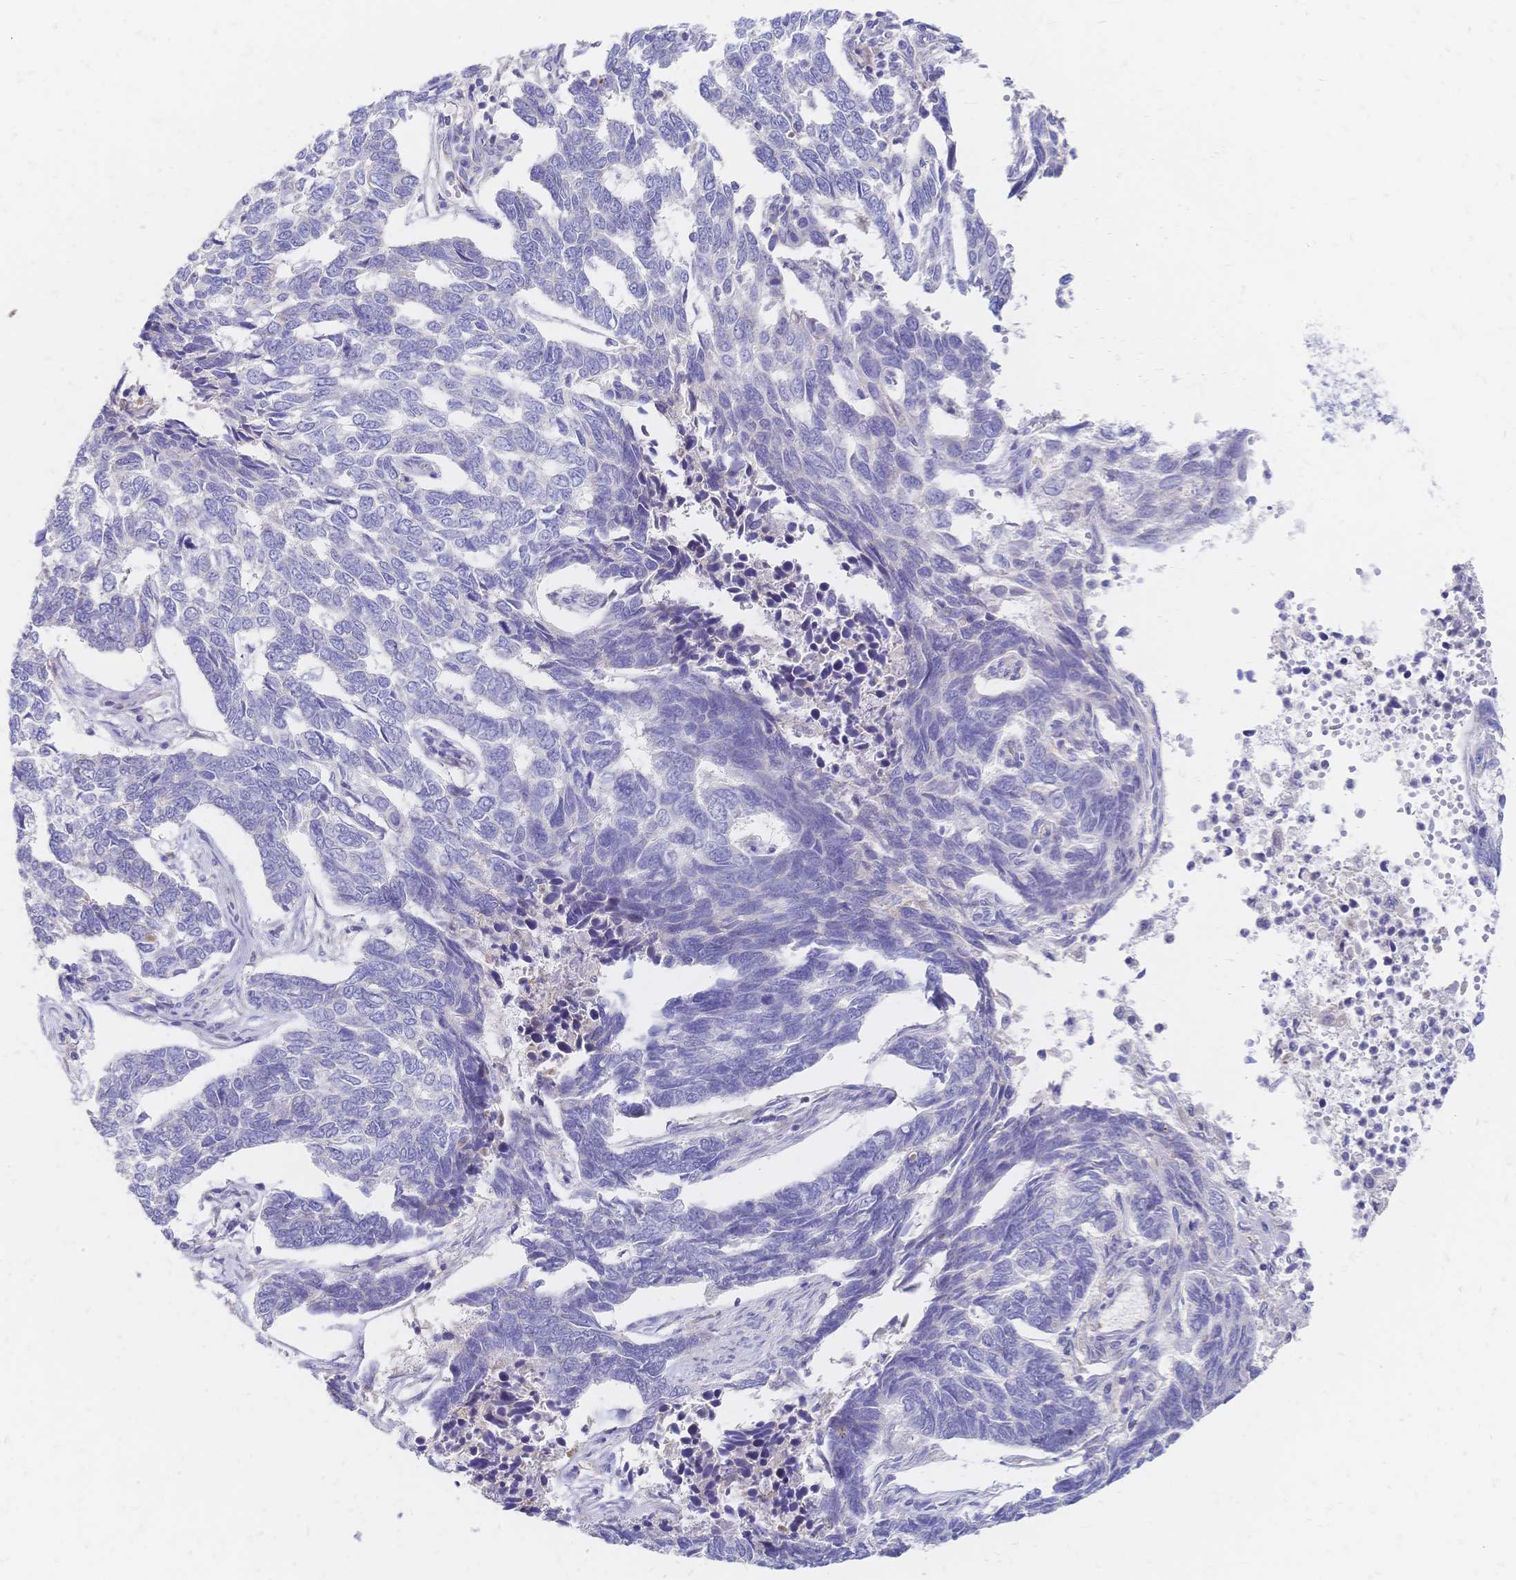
{"staining": {"intensity": "negative", "quantity": "none", "location": "none"}, "tissue": "skin cancer", "cell_type": "Tumor cells", "image_type": "cancer", "snomed": [{"axis": "morphology", "description": "Basal cell carcinoma"}, {"axis": "topography", "description": "Skin"}], "caption": "Immunohistochemistry histopathology image of human skin basal cell carcinoma stained for a protein (brown), which demonstrates no expression in tumor cells.", "gene": "VWC2L", "patient": {"sex": "female", "age": 65}}